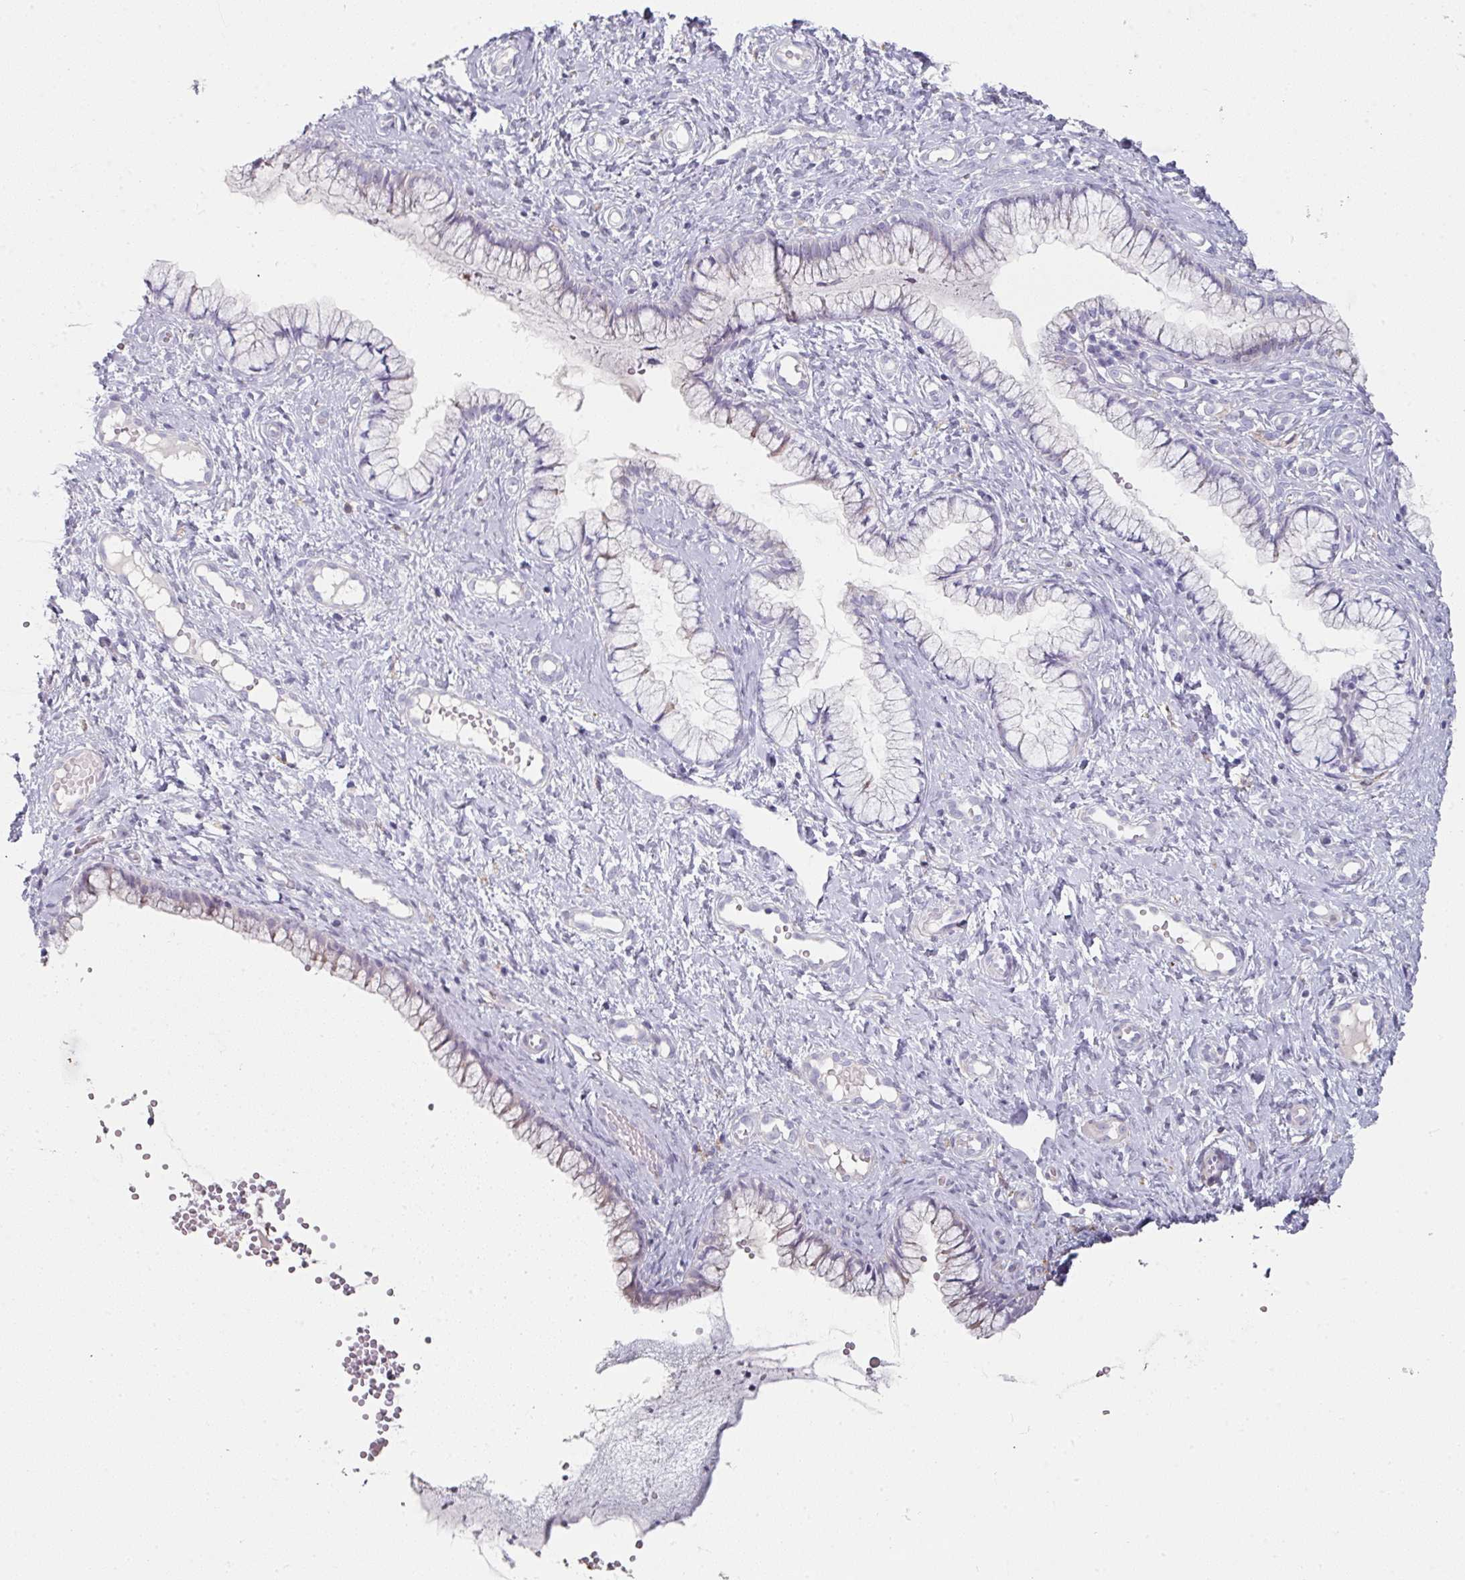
{"staining": {"intensity": "negative", "quantity": "none", "location": "none"}, "tissue": "cervix", "cell_type": "Glandular cells", "image_type": "normal", "snomed": [{"axis": "morphology", "description": "Normal tissue, NOS"}, {"axis": "topography", "description": "Cervix"}], "caption": "High power microscopy histopathology image of an immunohistochemistry (IHC) histopathology image of unremarkable cervix, revealing no significant expression in glandular cells.", "gene": "WSB2", "patient": {"sex": "female", "age": 36}}